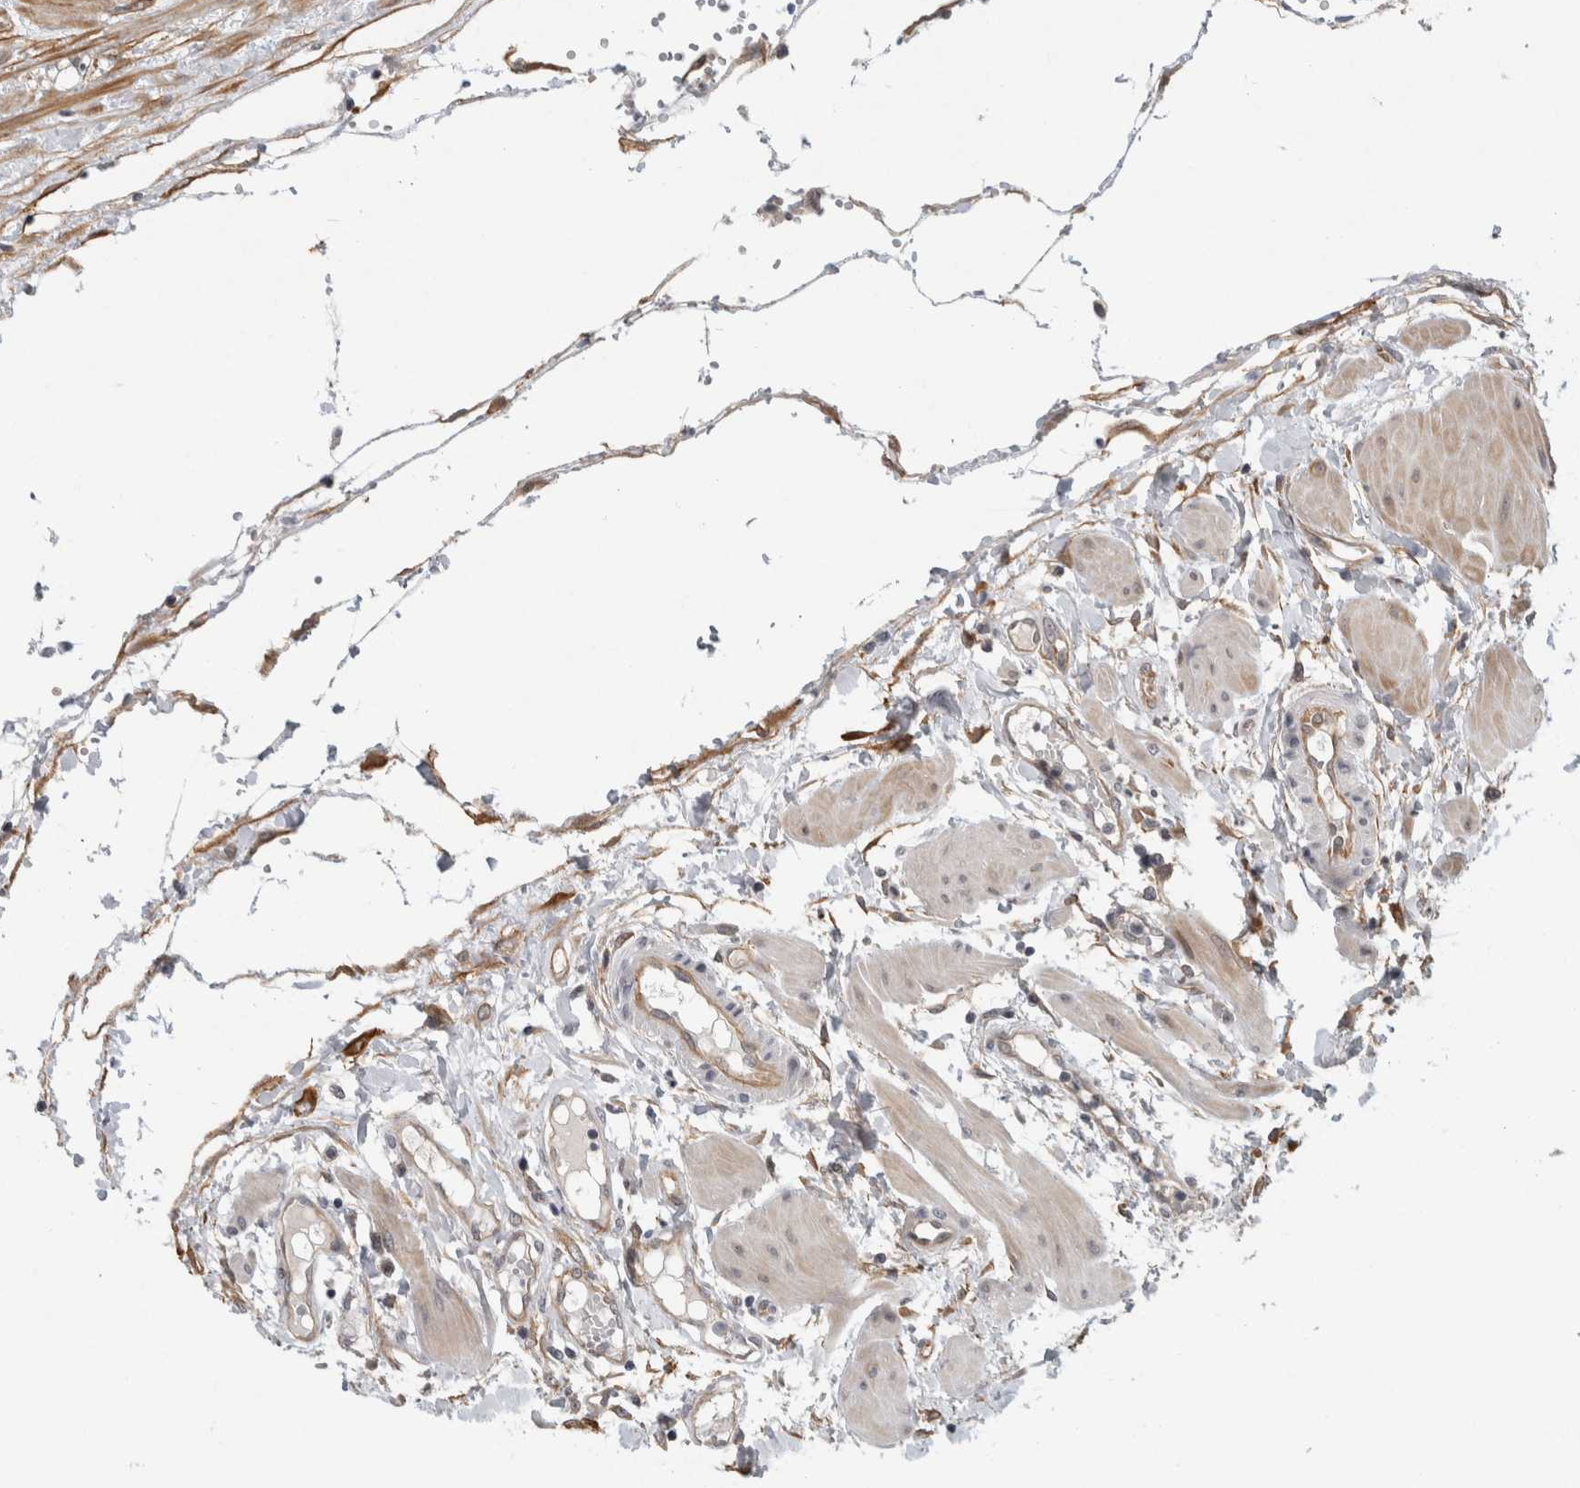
{"staining": {"intensity": "moderate", "quantity": ">75%", "location": "cytoplasmic/membranous"}, "tissue": "fallopian tube", "cell_type": "Glandular cells", "image_type": "normal", "snomed": [{"axis": "morphology", "description": "Normal tissue, NOS"}, {"axis": "topography", "description": "Fallopian tube"}, {"axis": "topography", "description": "Placenta"}], "caption": "Protein analysis of benign fallopian tube demonstrates moderate cytoplasmic/membranous positivity in about >75% of glandular cells. (Brightfield microscopy of DAB IHC at high magnification).", "gene": "RHPN1", "patient": {"sex": "female", "age": 32}}